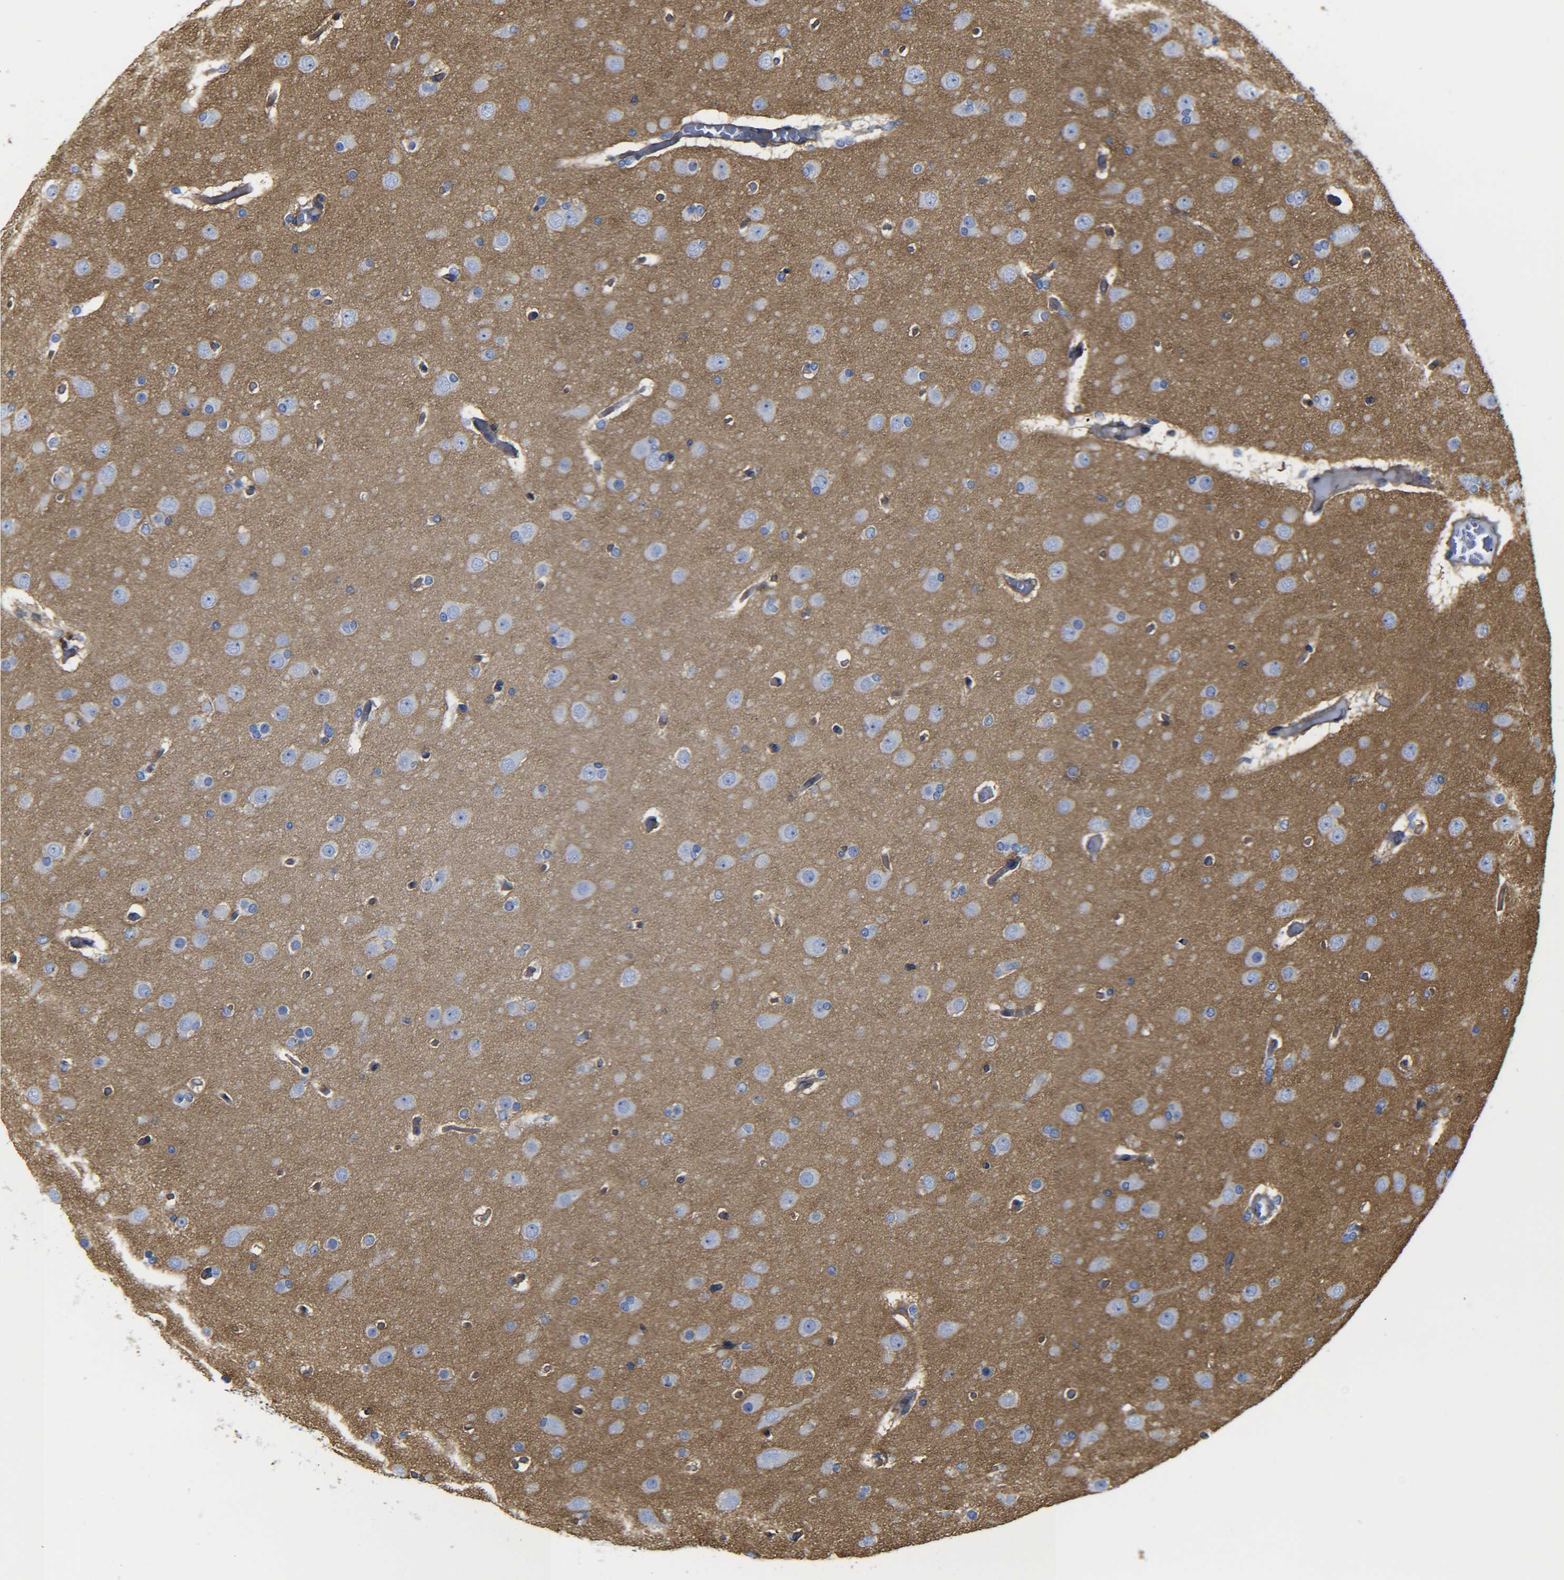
{"staining": {"intensity": "negative", "quantity": "none", "location": "none"}, "tissue": "glioma", "cell_type": "Tumor cells", "image_type": "cancer", "snomed": [{"axis": "morphology", "description": "Glioma, malignant, High grade"}, {"axis": "topography", "description": "Cerebral cortex"}], "caption": "IHC micrograph of neoplastic tissue: human glioma stained with DAB demonstrates no significant protein positivity in tumor cells.", "gene": "SPTBN1", "patient": {"sex": "female", "age": 36}}